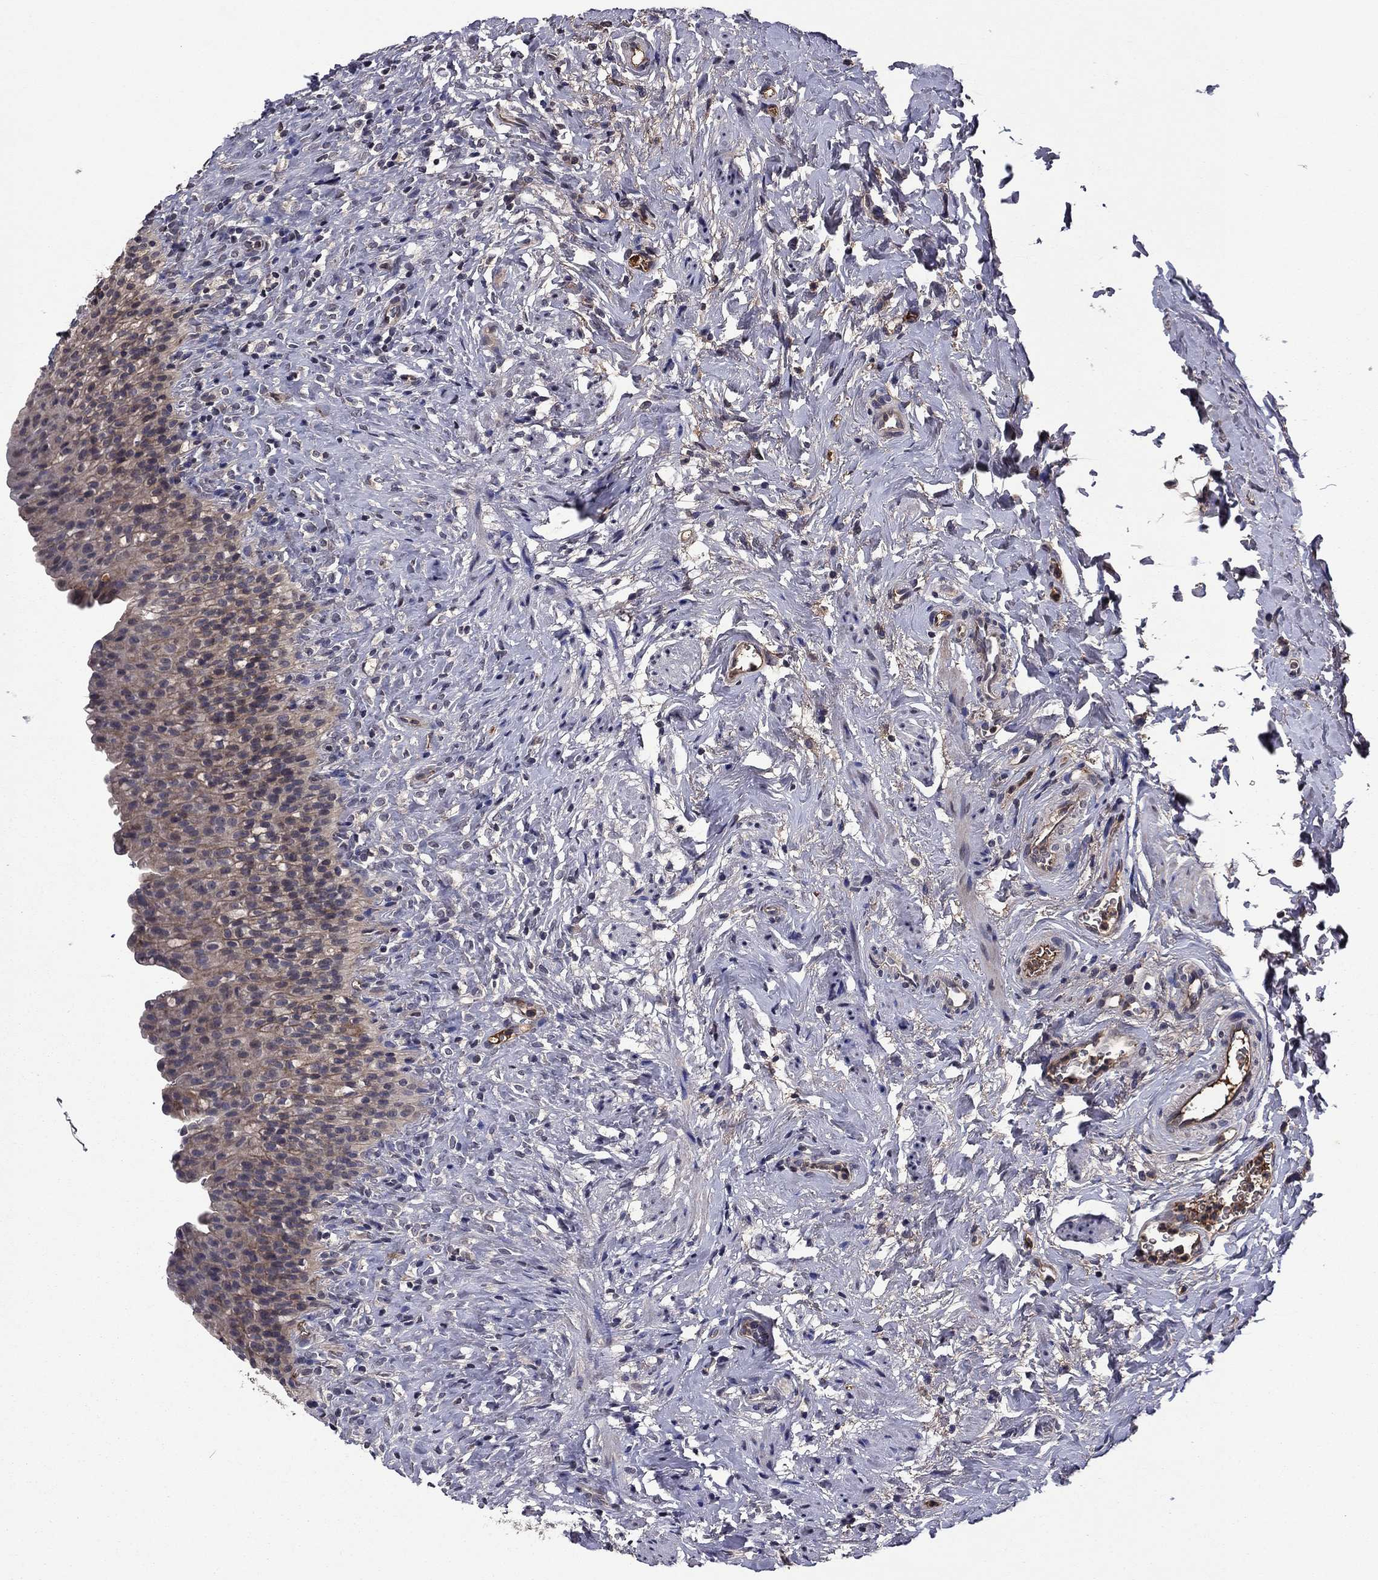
{"staining": {"intensity": "moderate", "quantity": "25%-75%", "location": "cytoplasmic/membranous"}, "tissue": "urinary bladder", "cell_type": "Urothelial cells", "image_type": "normal", "snomed": [{"axis": "morphology", "description": "Normal tissue, NOS"}, {"axis": "topography", "description": "Urinary bladder"}], "caption": "High-magnification brightfield microscopy of normal urinary bladder stained with DAB (brown) and counterstained with hematoxylin (blue). urothelial cells exhibit moderate cytoplasmic/membranous positivity is appreciated in about25%-75% of cells.", "gene": "PROS1", "patient": {"sex": "male", "age": 76}}